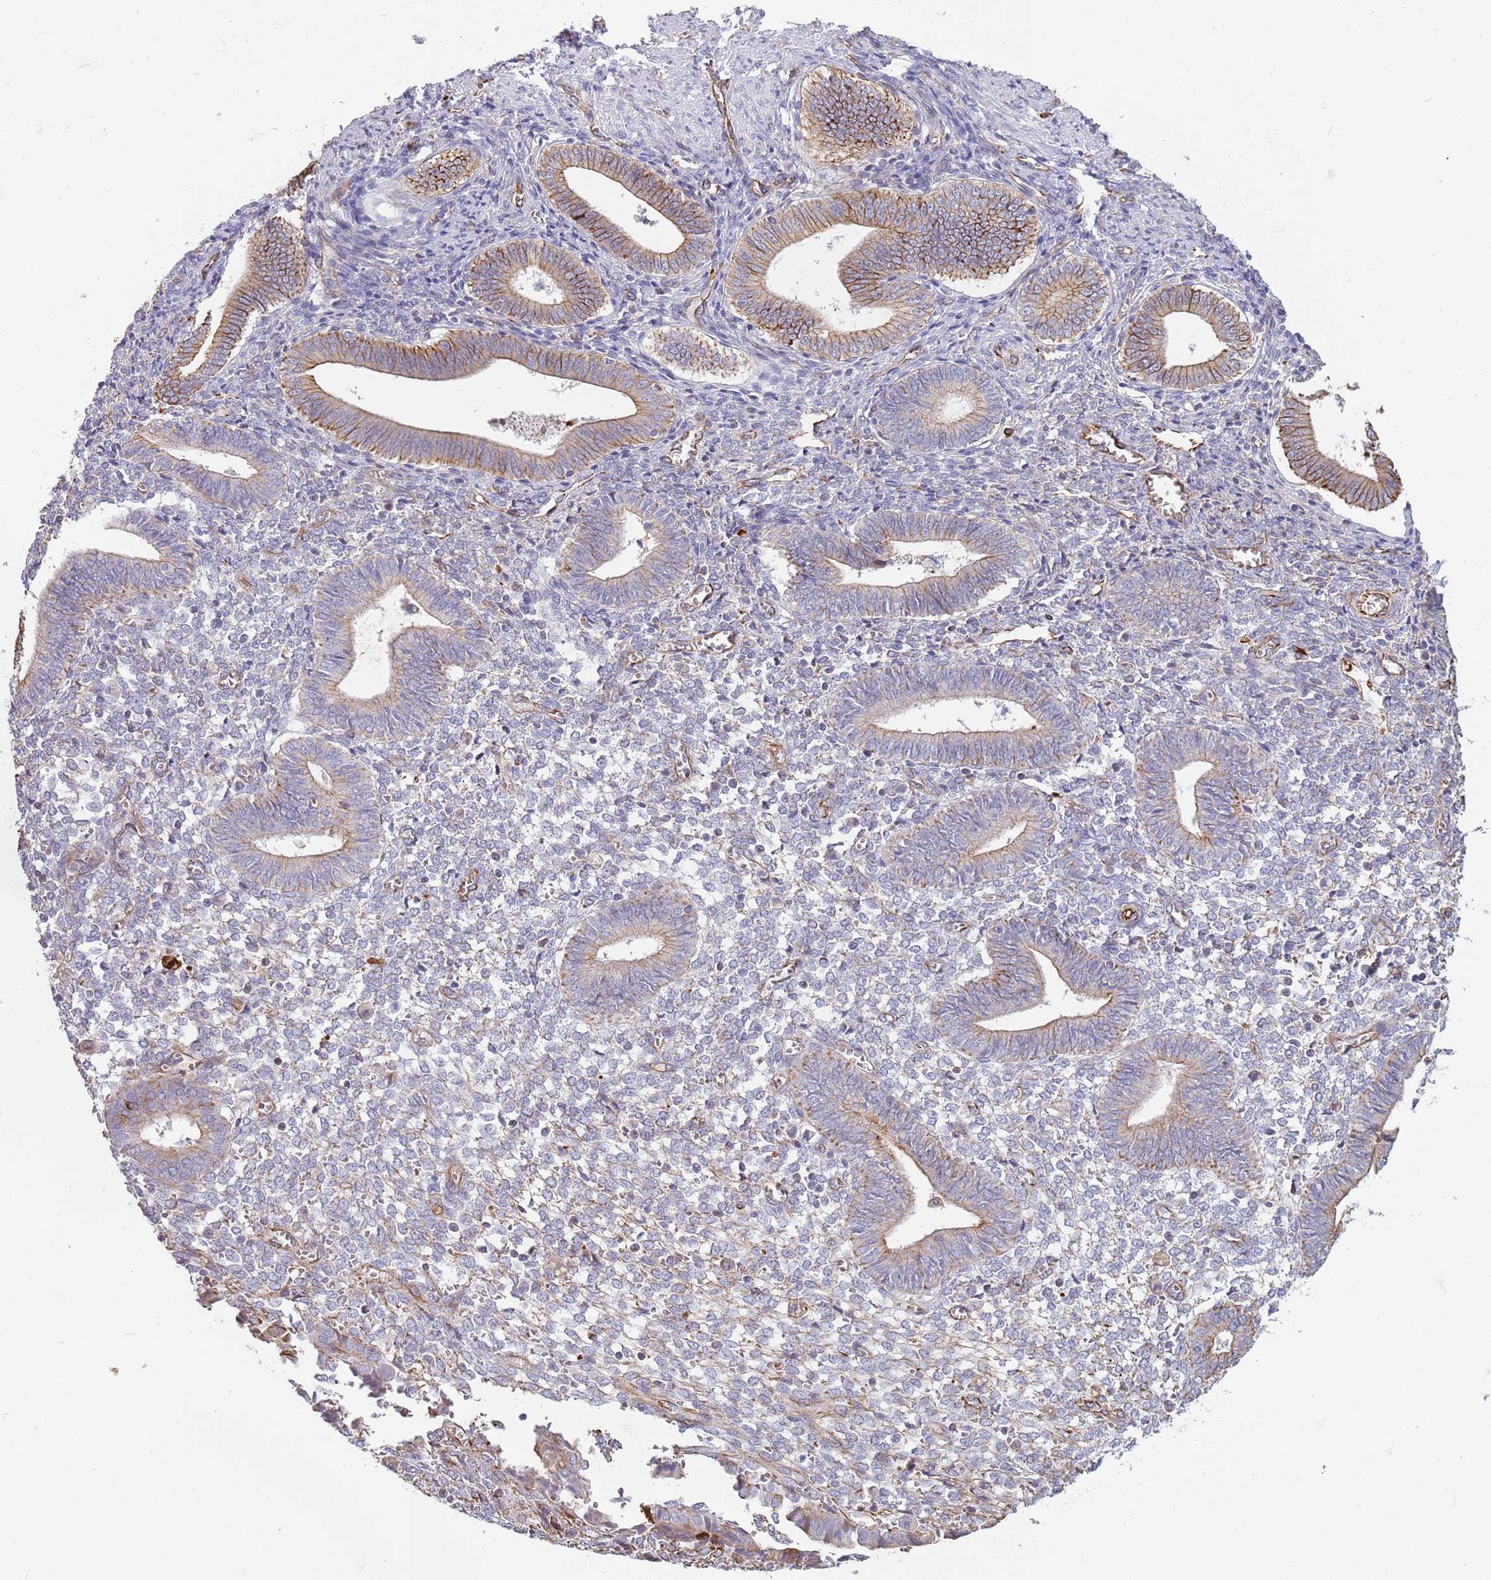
{"staining": {"intensity": "weak", "quantity": "<25%", "location": "cytoplasmic/membranous"}, "tissue": "endometrium", "cell_type": "Cells in endometrial stroma", "image_type": "normal", "snomed": [{"axis": "morphology", "description": "Normal tissue, NOS"}, {"axis": "topography", "description": "Other"}, {"axis": "topography", "description": "Endometrium"}], "caption": "This is a image of immunohistochemistry staining of normal endometrium, which shows no expression in cells in endometrial stroma. (Brightfield microscopy of DAB (3,3'-diaminobenzidine) immunohistochemistry (IHC) at high magnification).", "gene": "MOGAT1", "patient": {"sex": "female", "age": 44}}